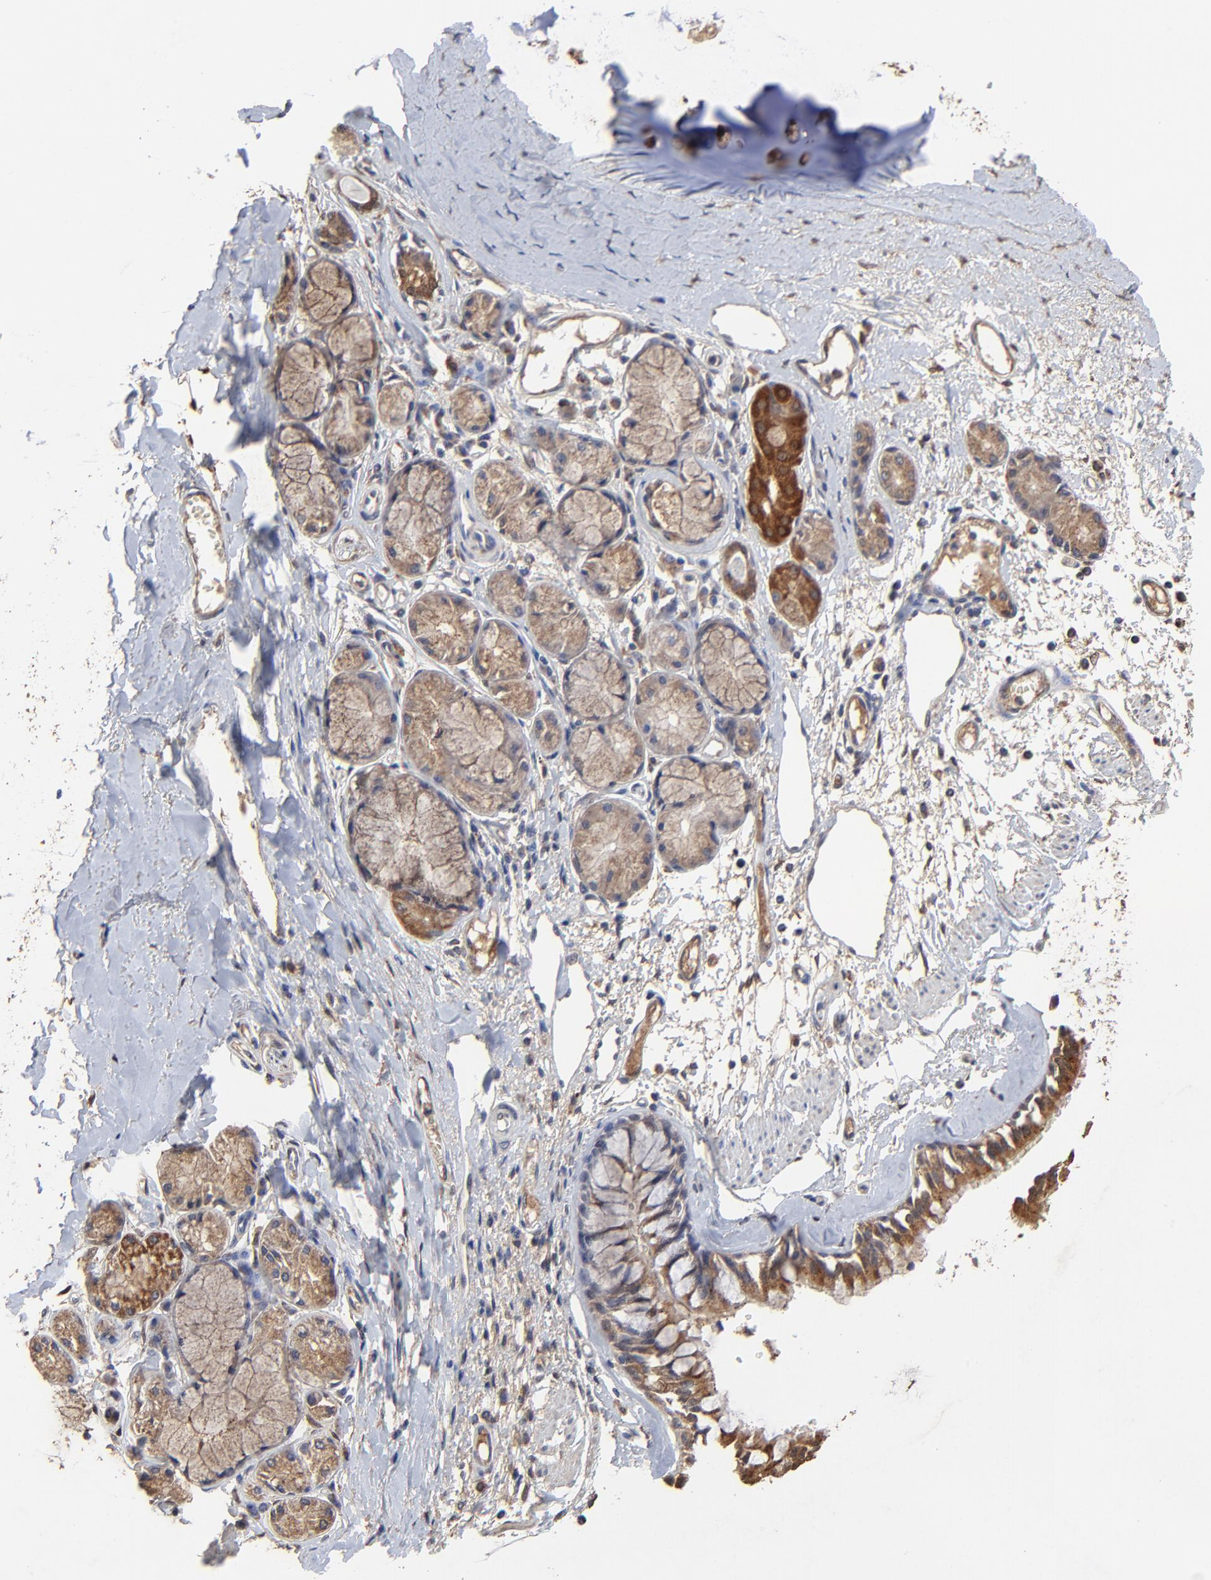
{"staining": {"intensity": "moderate", "quantity": ">75%", "location": "cytoplasmic/membranous"}, "tissue": "bronchus", "cell_type": "Respiratory epithelial cells", "image_type": "normal", "snomed": [{"axis": "morphology", "description": "Normal tissue, NOS"}, {"axis": "topography", "description": "Bronchus"}, {"axis": "topography", "description": "Lung"}], "caption": "IHC micrograph of unremarkable human bronchus stained for a protein (brown), which shows medium levels of moderate cytoplasmic/membranous expression in approximately >75% of respiratory epithelial cells.", "gene": "LGALS3", "patient": {"sex": "female", "age": 56}}